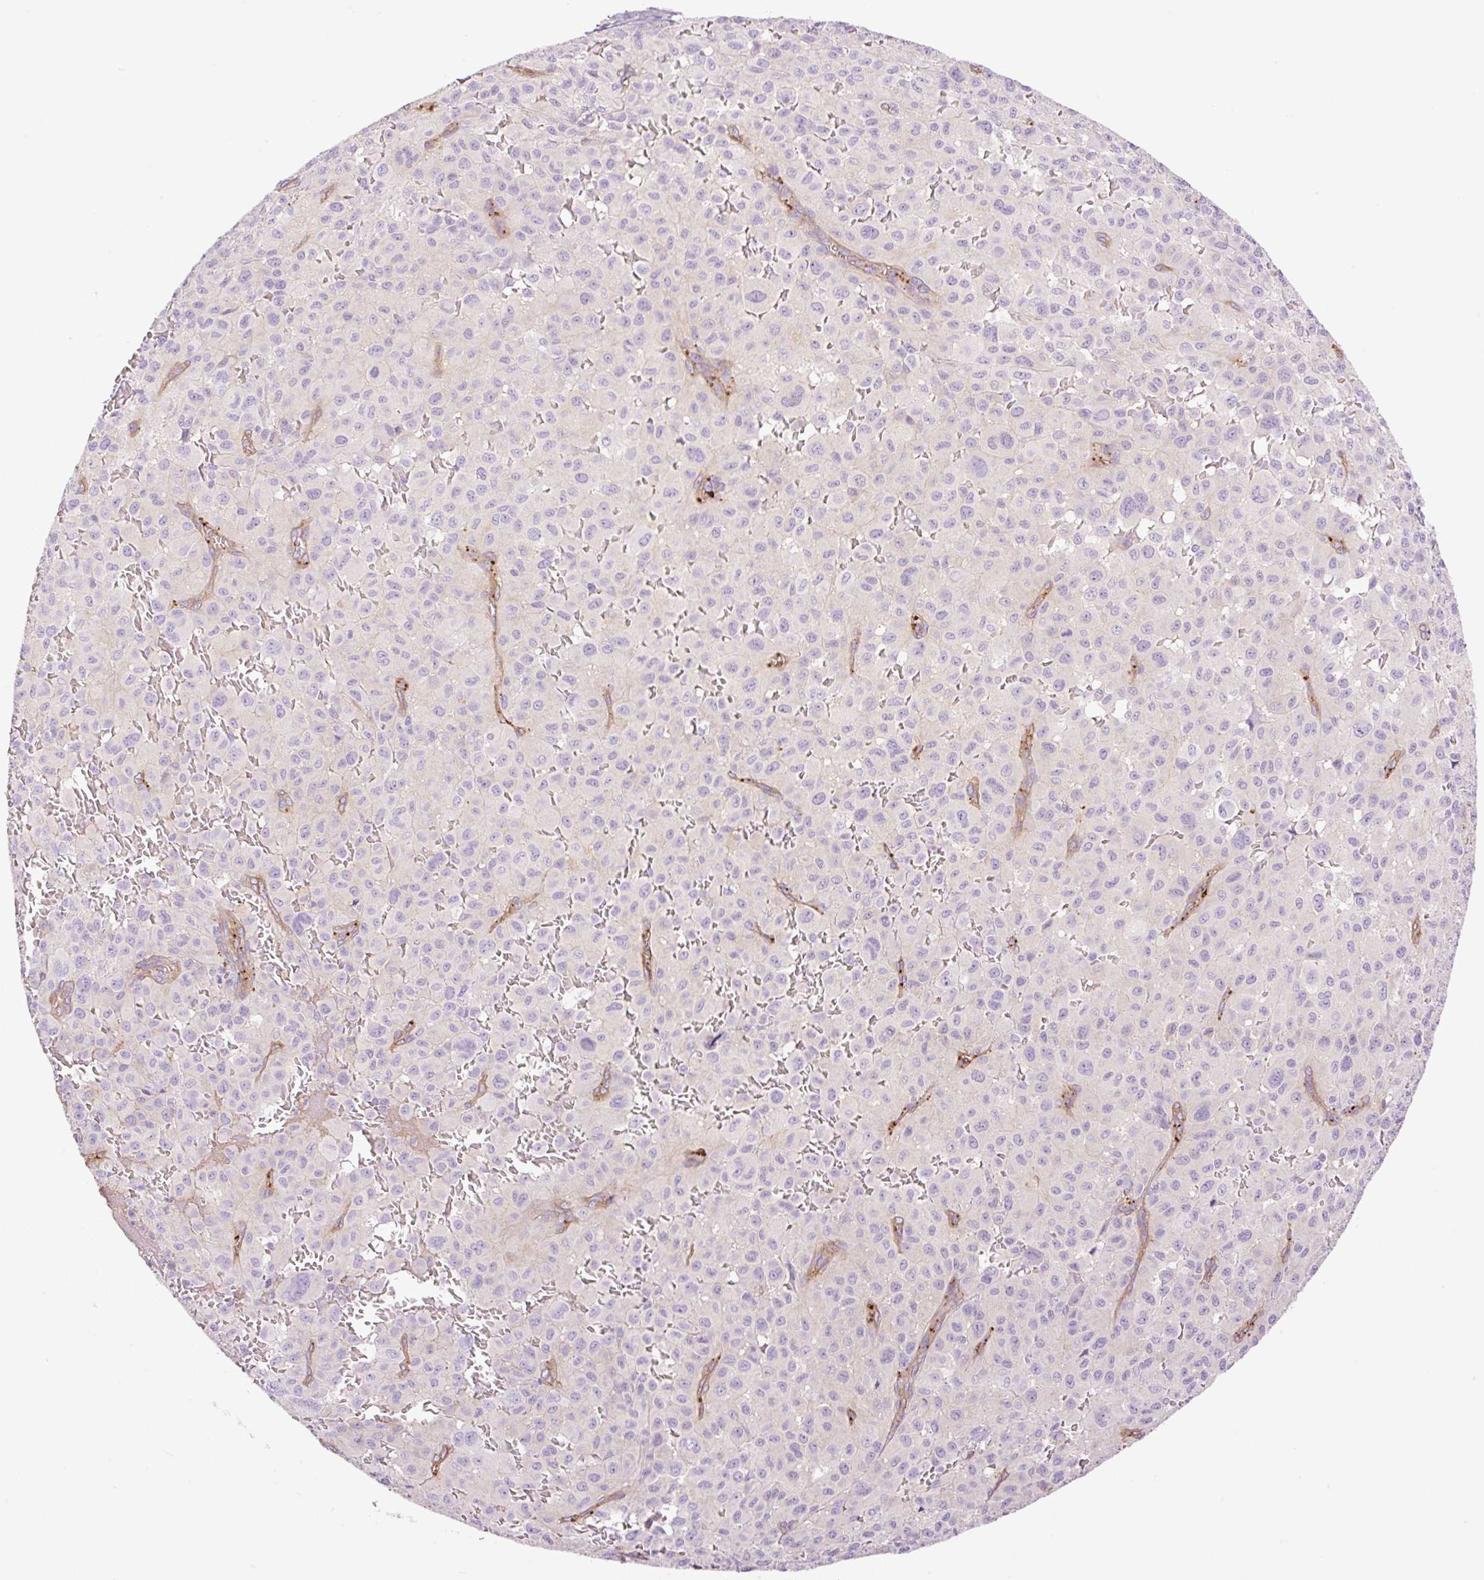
{"staining": {"intensity": "negative", "quantity": "none", "location": "none"}, "tissue": "melanoma", "cell_type": "Tumor cells", "image_type": "cancer", "snomed": [{"axis": "morphology", "description": "Malignant melanoma, NOS"}, {"axis": "topography", "description": "Skin"}], "caption": "A histopathology image of malignant melanoma stained for a protein exhibits no brown staining in tumor cells.", "gene": "EHD3", "patient": {"sex": "female", "age": 74}}